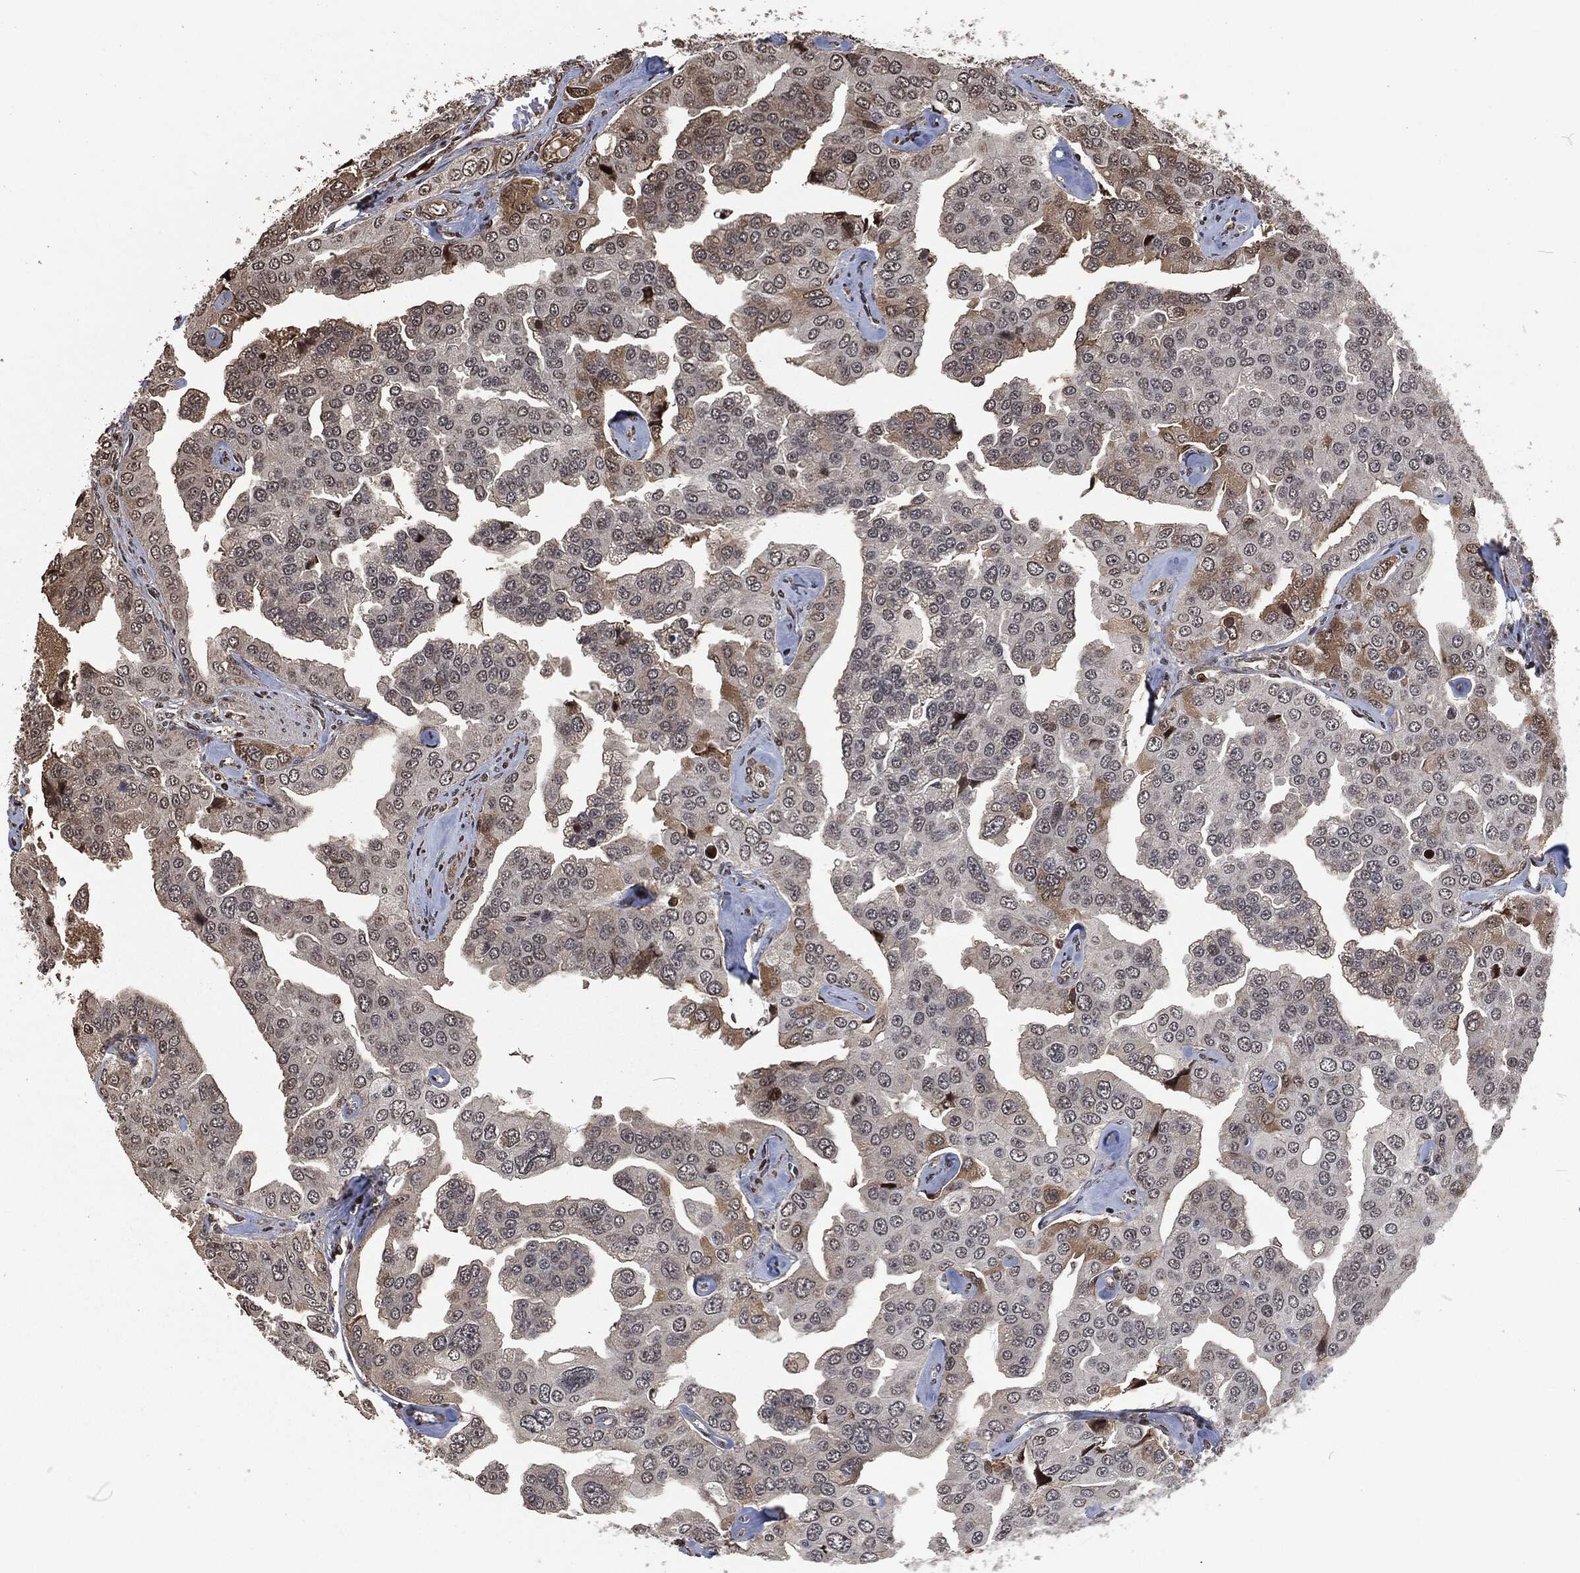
{"staining": {"intensity": "moderate", "quantity": "<25%", "location": "cytoplasmic/membranous"}, "tissue": "prostate cancer", "cell_type": "Tumor cells", "image_type": "cancer", "snomed": [{"axis": "morphology", "description": "Adenocarcinoma, NOS"}, {"axis": "topography", "description": "Prostate and seminal vesicle, NOS"}, {"axis": "topography", "description": "Prostate"}], "caption": "Protein staining displays moderate cytoplasmic/membranous staining in about <25% of tumor cells in prostate cancer. The staining is performed using DAB (3,3'-diaminobenzidine) brown chromogen to label protein expression. The nuclei are counter-stained blue using hematoxylin.", "gene": "SNAI1", "patient": {"sex": "male", "age": 69}}